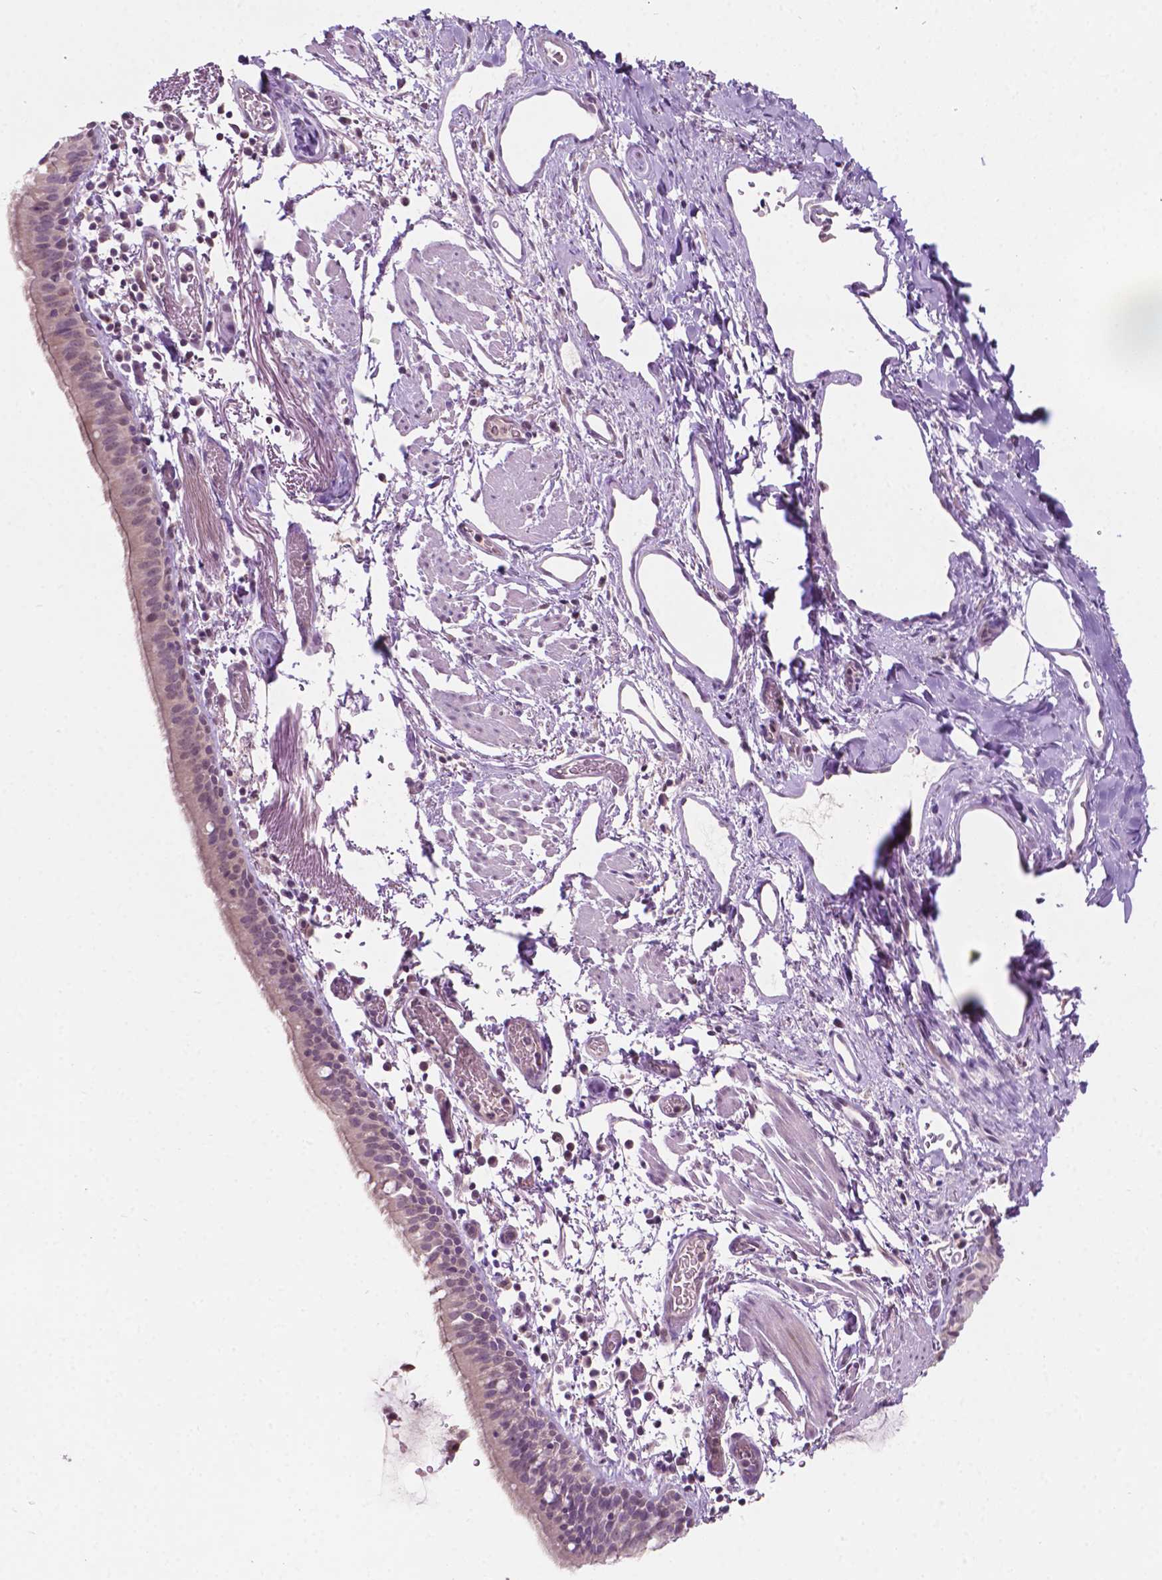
{"staining": {"intensity": "weak", "quantity": "<25%", "location": "nuclear"}, "tissue": "bronchus", "cell_type": "Respiratory epithelial cells", "image_type": "normal", "snomed": [{"axis": "morphology", "description": "Normal tissue, NOS"}, {"axis": "morphology", "description": "Adenocarcinoma, NOS"}, {"axis": "topography", "description": "Bronchus"}], "caption": "Protein analysis of benign bronchus shows no significant staining in respiratory epithelial cells.", "gene": "TM6SF2", "patient": {"sex": "male", "age": 68}}